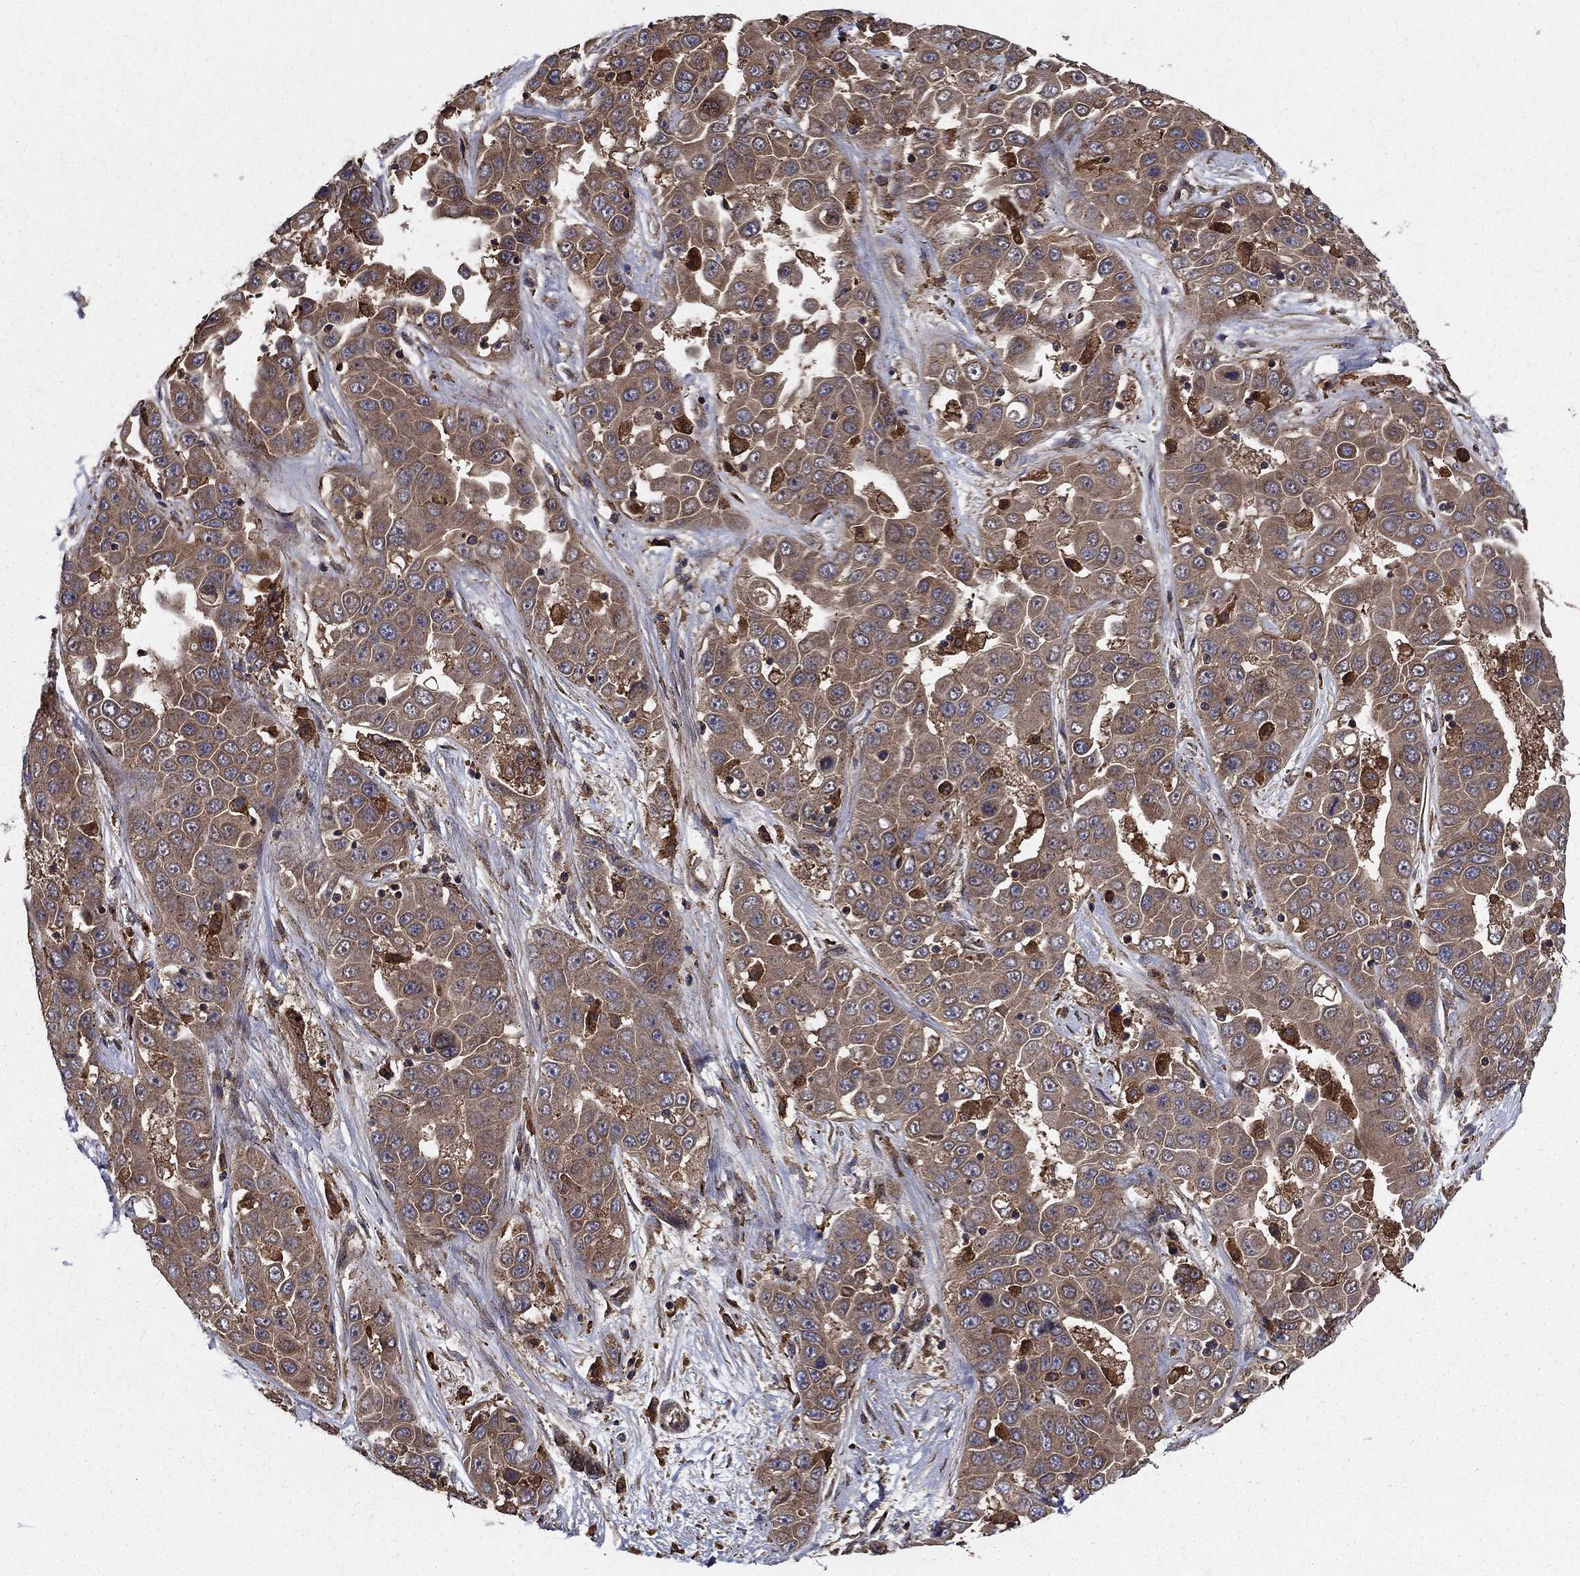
{"staining": {"intensity": "moderate", "quantity": ">75%", "location": "cytoplasmic/membranous"}, "tissue": "liver cancer", "cell_type": "Tumor cells", "image_type": "cancer", "snomed": [{"axis": "morphology", "description": "Cholangiocarcinoma"}, {"axis": "topography", "description": "Liver"}], "caption": "Liver cancer tissue demonstrates moderate cytoplasmic/membranous staining in approximately >75% of tumor cells", "gene": "BABAM2", "patient": {"sex": "female", "age": 52}}